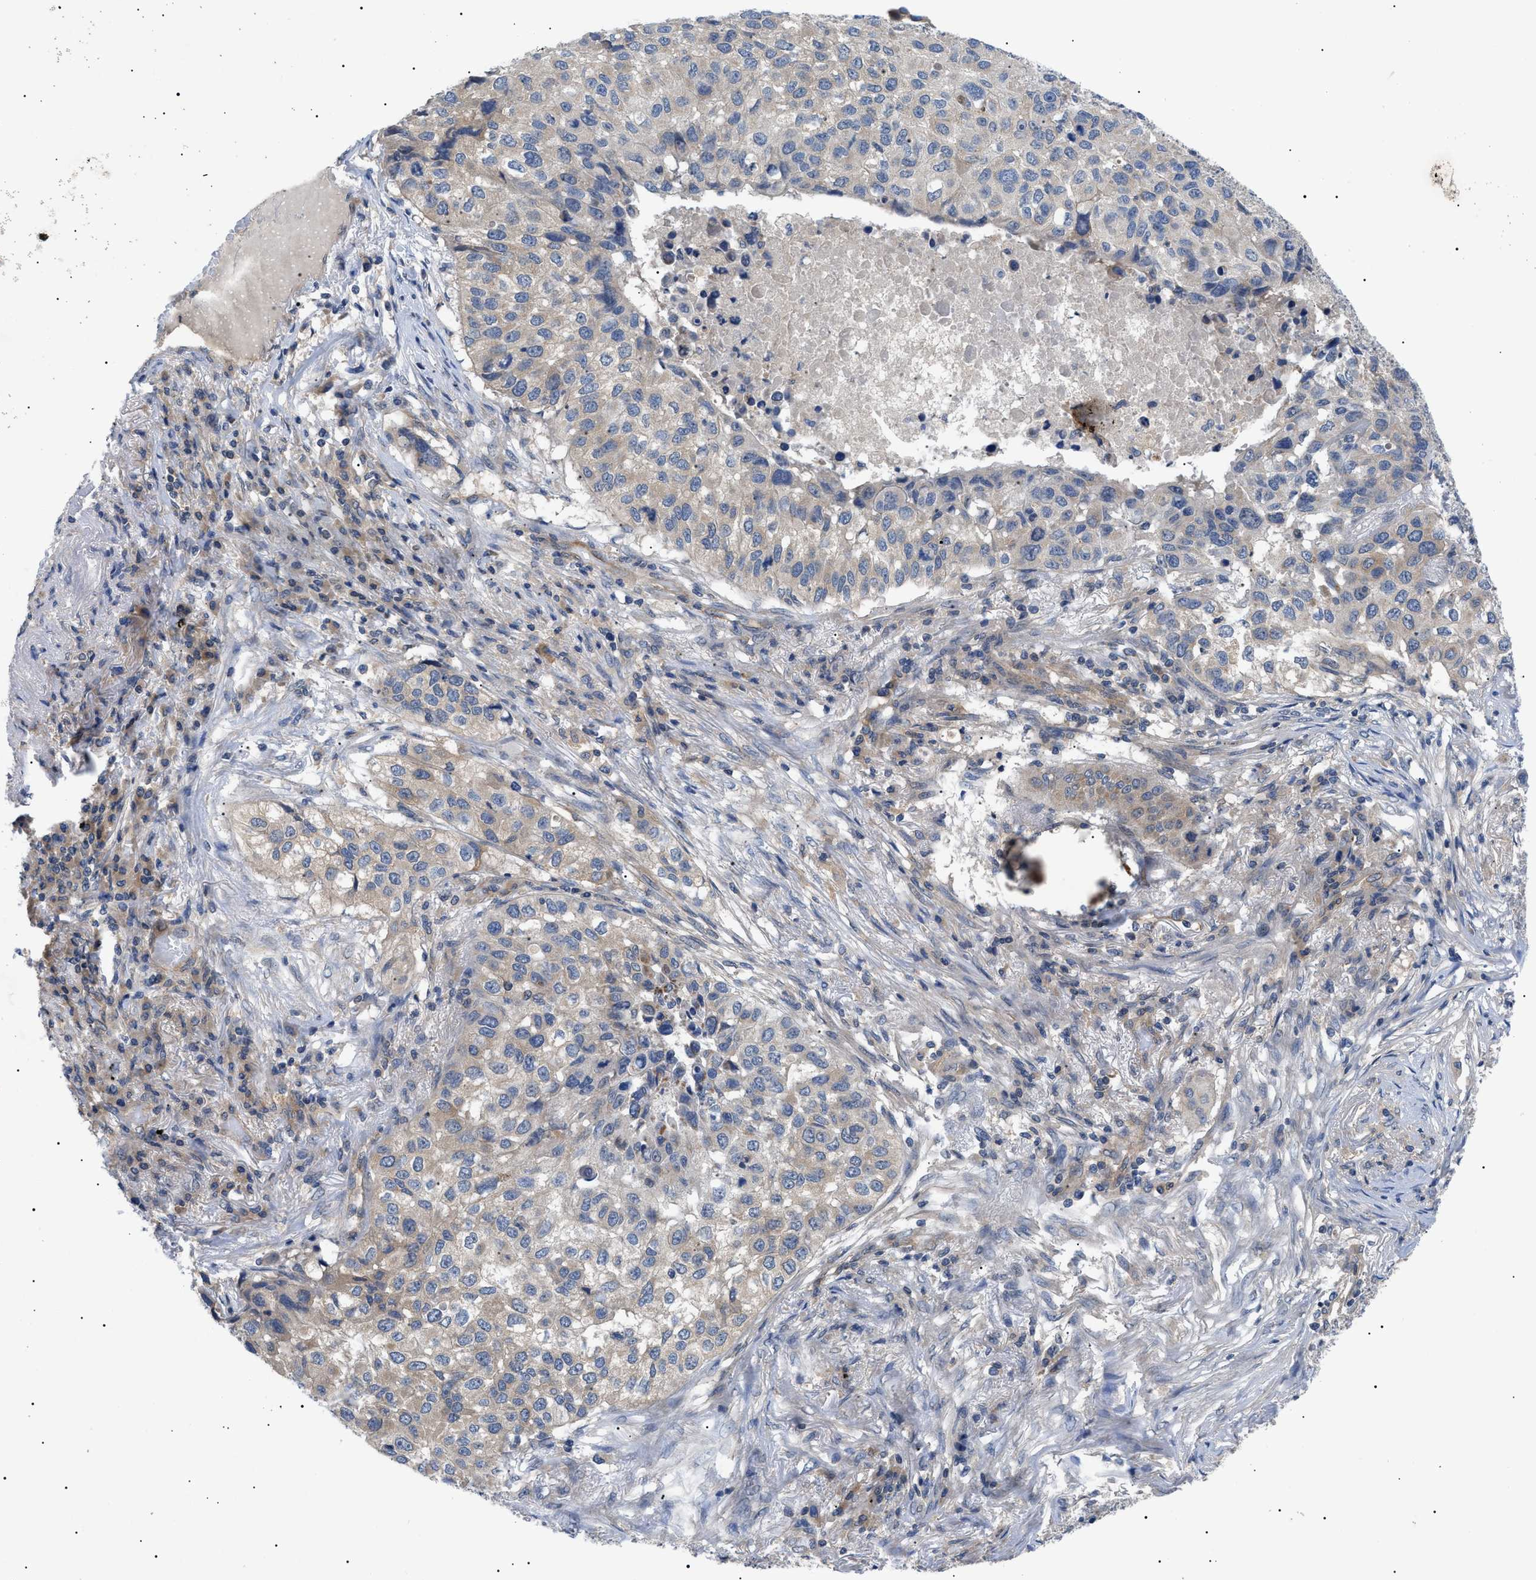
{"staining": {"intensity": "weak", "quantity": ">75%", "location": "cytoplasmic/membranous"}, "tissue": "lung cancer", "cell_type": "Tumor cells", "image_type": "cancer", "snomed": [{"axis": "morphology", "description": "Squamous cell carcinoma, NOS"}, {"axis": "topography", "description": "Lung"}], "caption": "This histopathology image reveals lung cancer stained with immunohistochemistry to label a protein in brown. The cytoplasmic/membranous of tumor cells show weak positivity for the protein. Nuclei are counter-stained blue.", "gene": "RIPK1", "patient": {"sex": "male", "age": 57}}